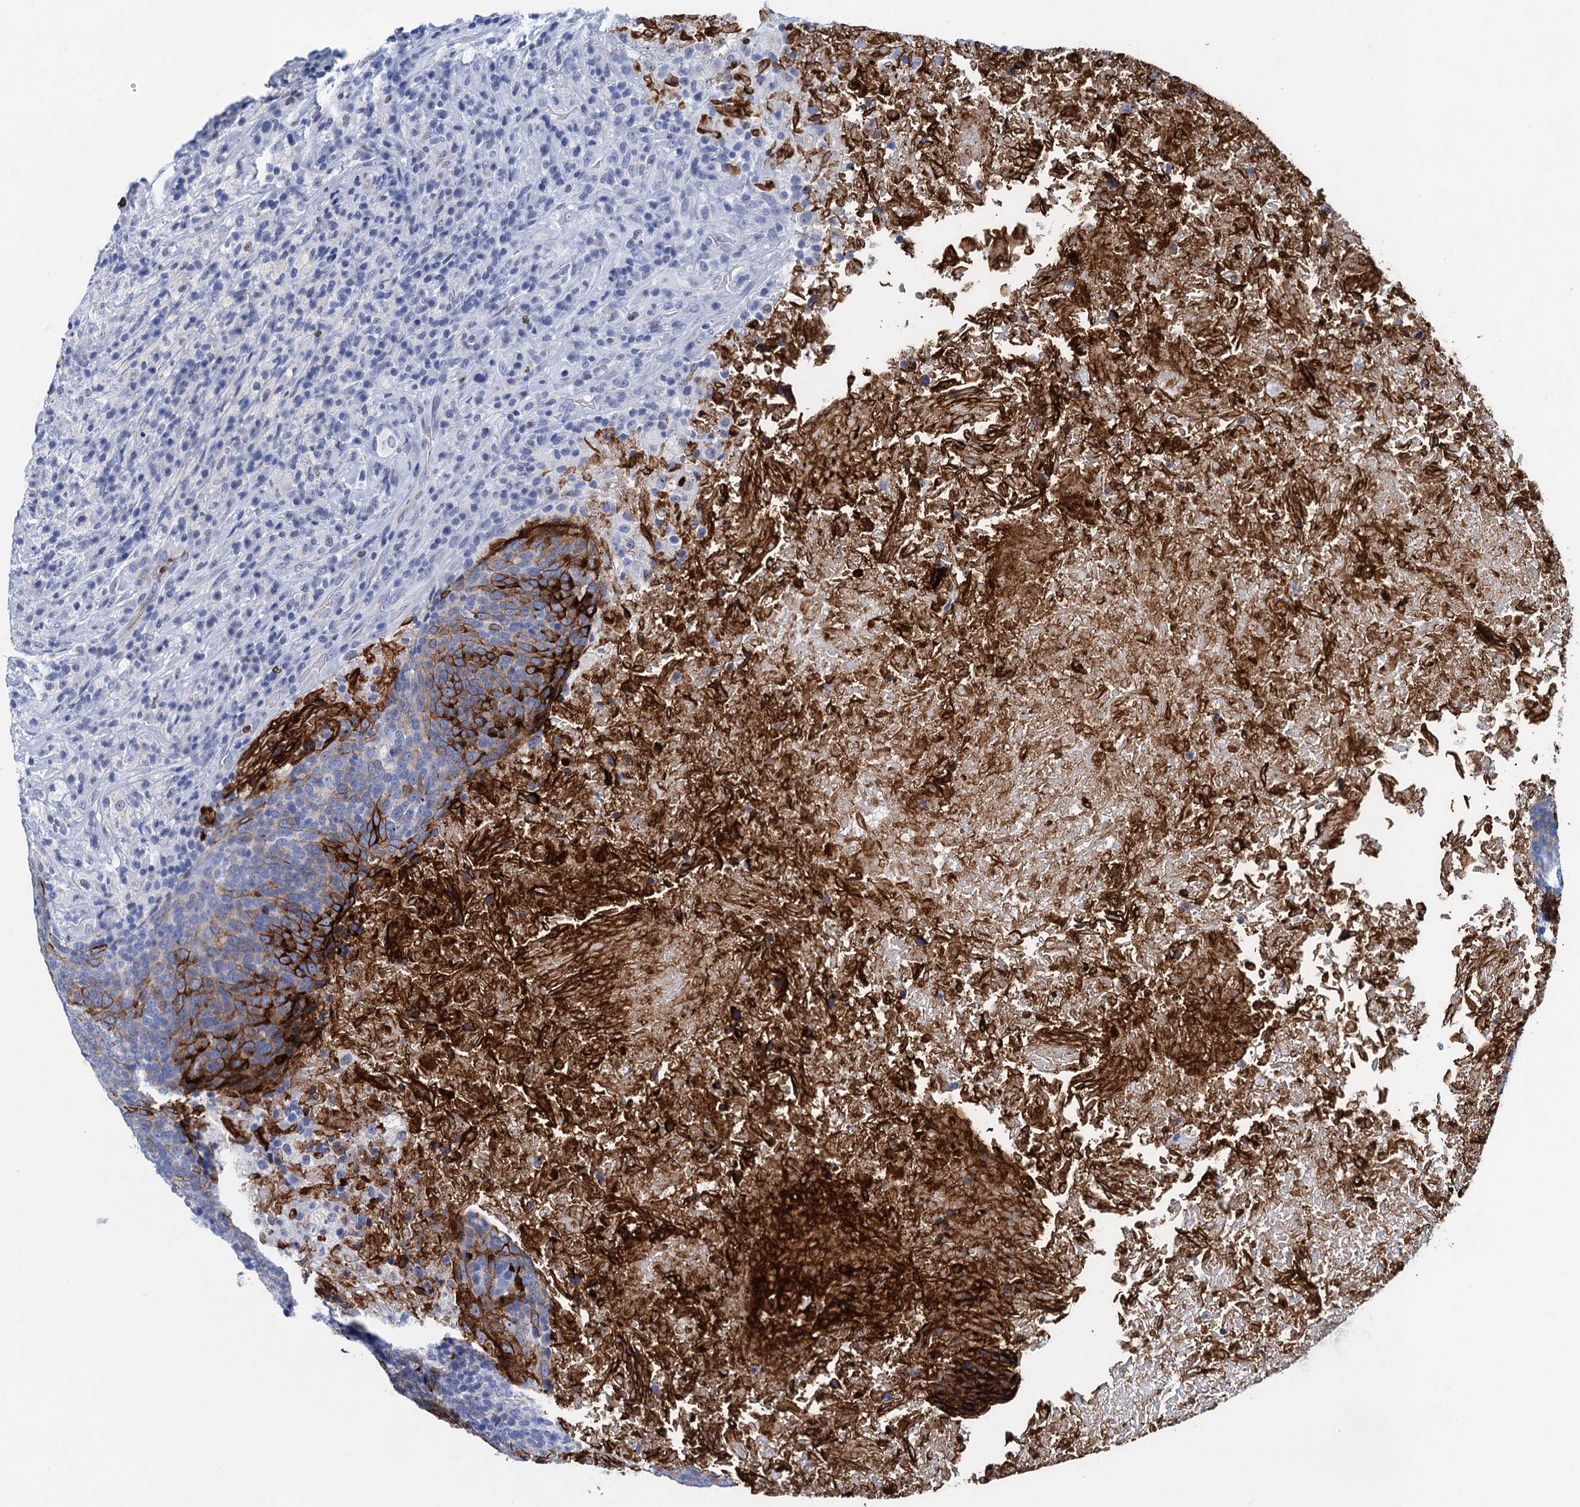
{"staining": {"intensity": "strong", "quantity": "25%-75%", "location": "cytoplasmic/membranous"}, "tissue": "head and neck cancer", "cell_type": "Tumor cells", "image_type": "cancer", "snomed": [{"axis": "morphology", "description": "Squamous cell carcinoma, NOS"}, {"axis": "morphology", "description": "Squamous cell carcinoma, metastatic, NOS"}, {"axis": "topography", "description": "Lymph node"}, {"axis": "topography", "description": "Head-Neck"}], "caption": "Protein expression analysis of squamous cell carcinoma (head and neck) demonstrates strong cytoplasmic/membranous positivity in about 25%-75% of tumor cells.", "gene": "RHCG", "patient": {"sex": "male", "age": 62}}